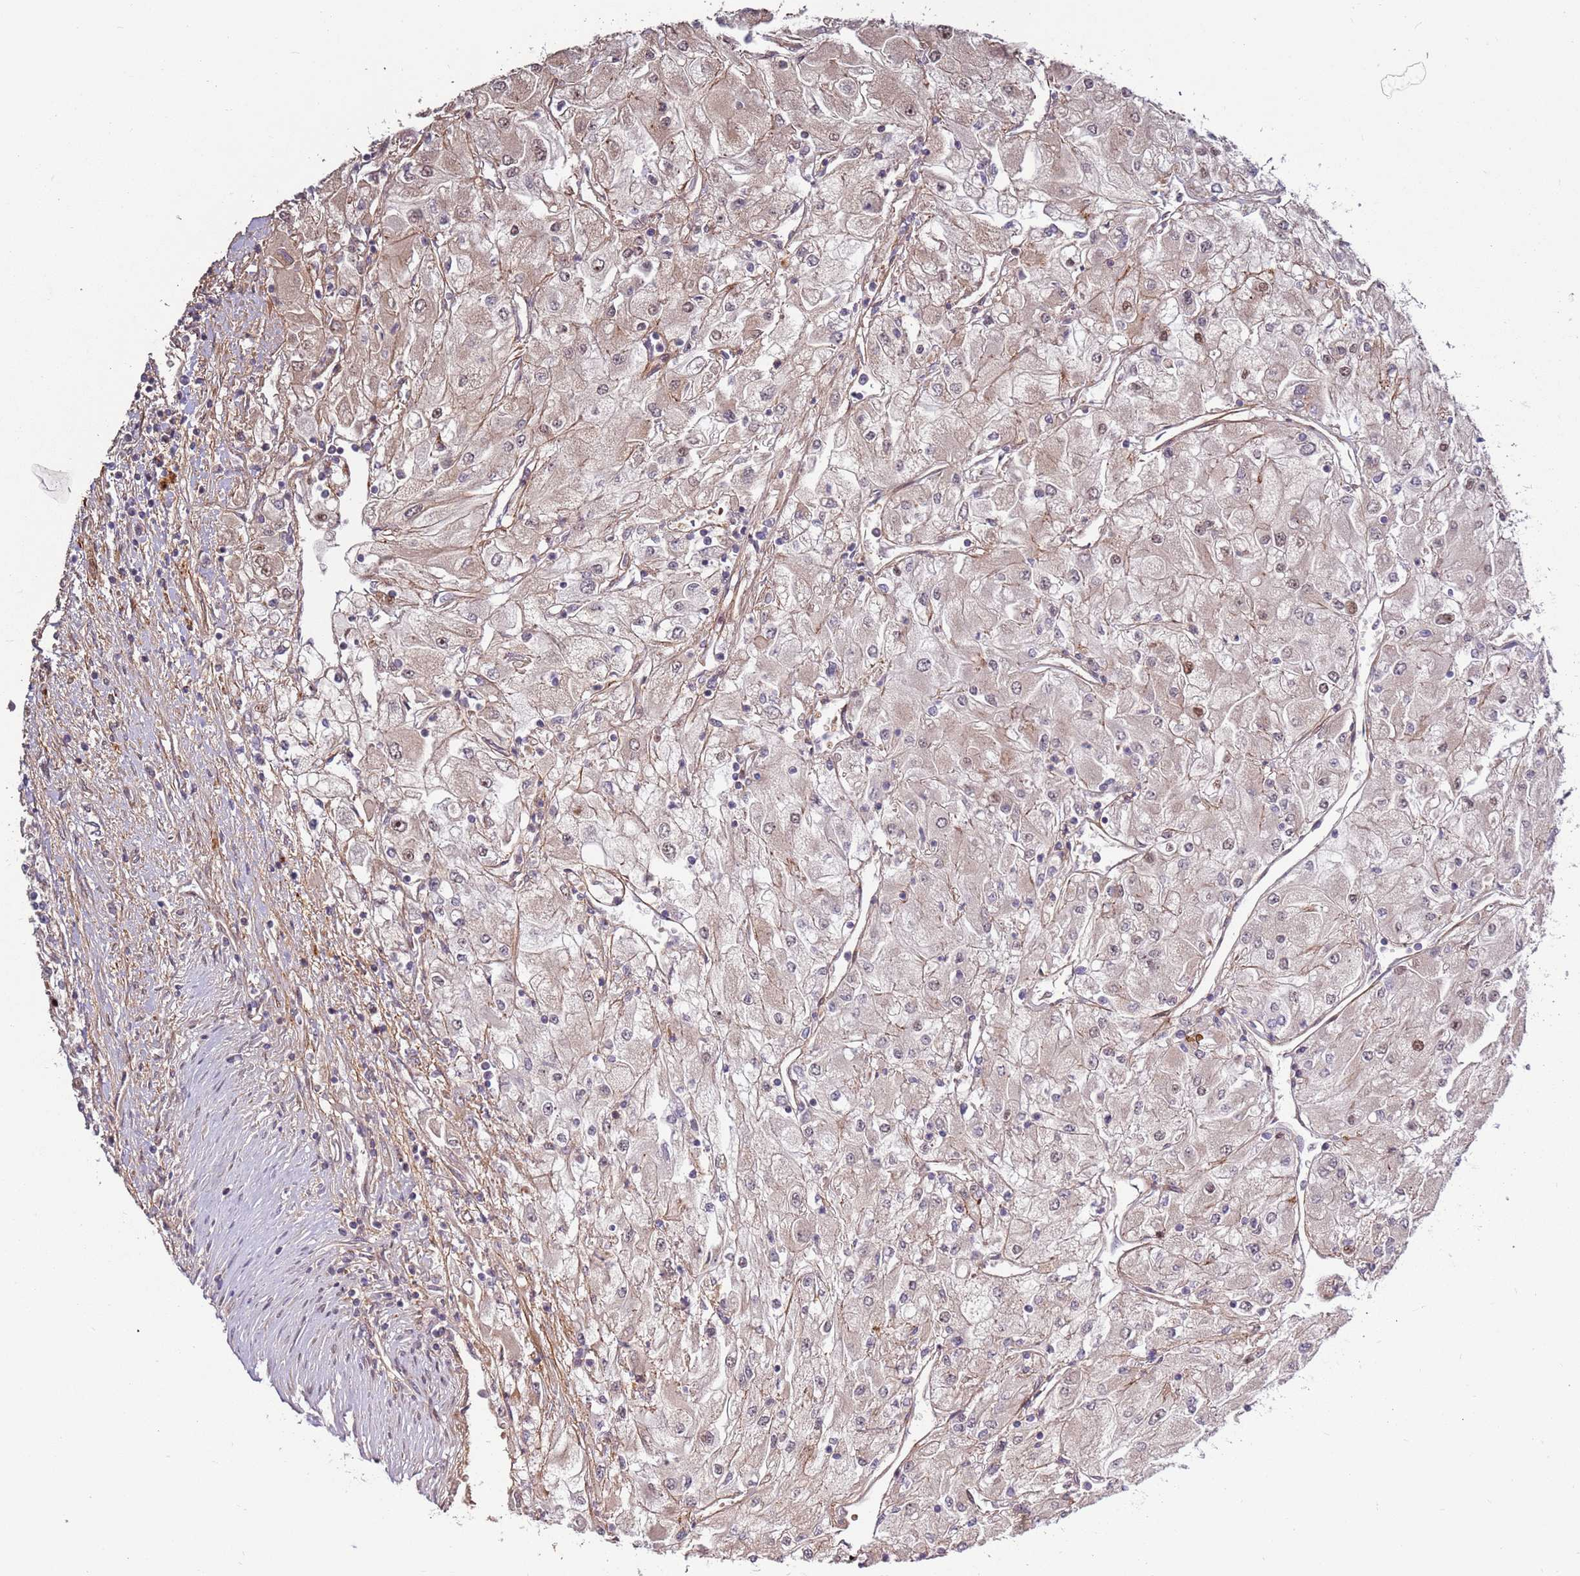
{"staining": {"intensity": "weak", "quantity": "<25%", "location": "cytoplasmic/membranous"}, "tissue": "renal cancer", "cell_type": "Tumor cells", "image_type": "cancer", "snomed": [{"axis": "morphology", "description": "Adenocarcinoma, NOS"}, {"axis": "topography", "description": "Kidney"}], "caption": "This photomicrograph is of renal cancer stained with immunohistochemistry (IHC) to label a protein in brown with the nuclei are counter-stained blue. There is no staining in tumor cells.", "gene": "RHBDL1", "patient": {"sex": "male", "age": 80}}